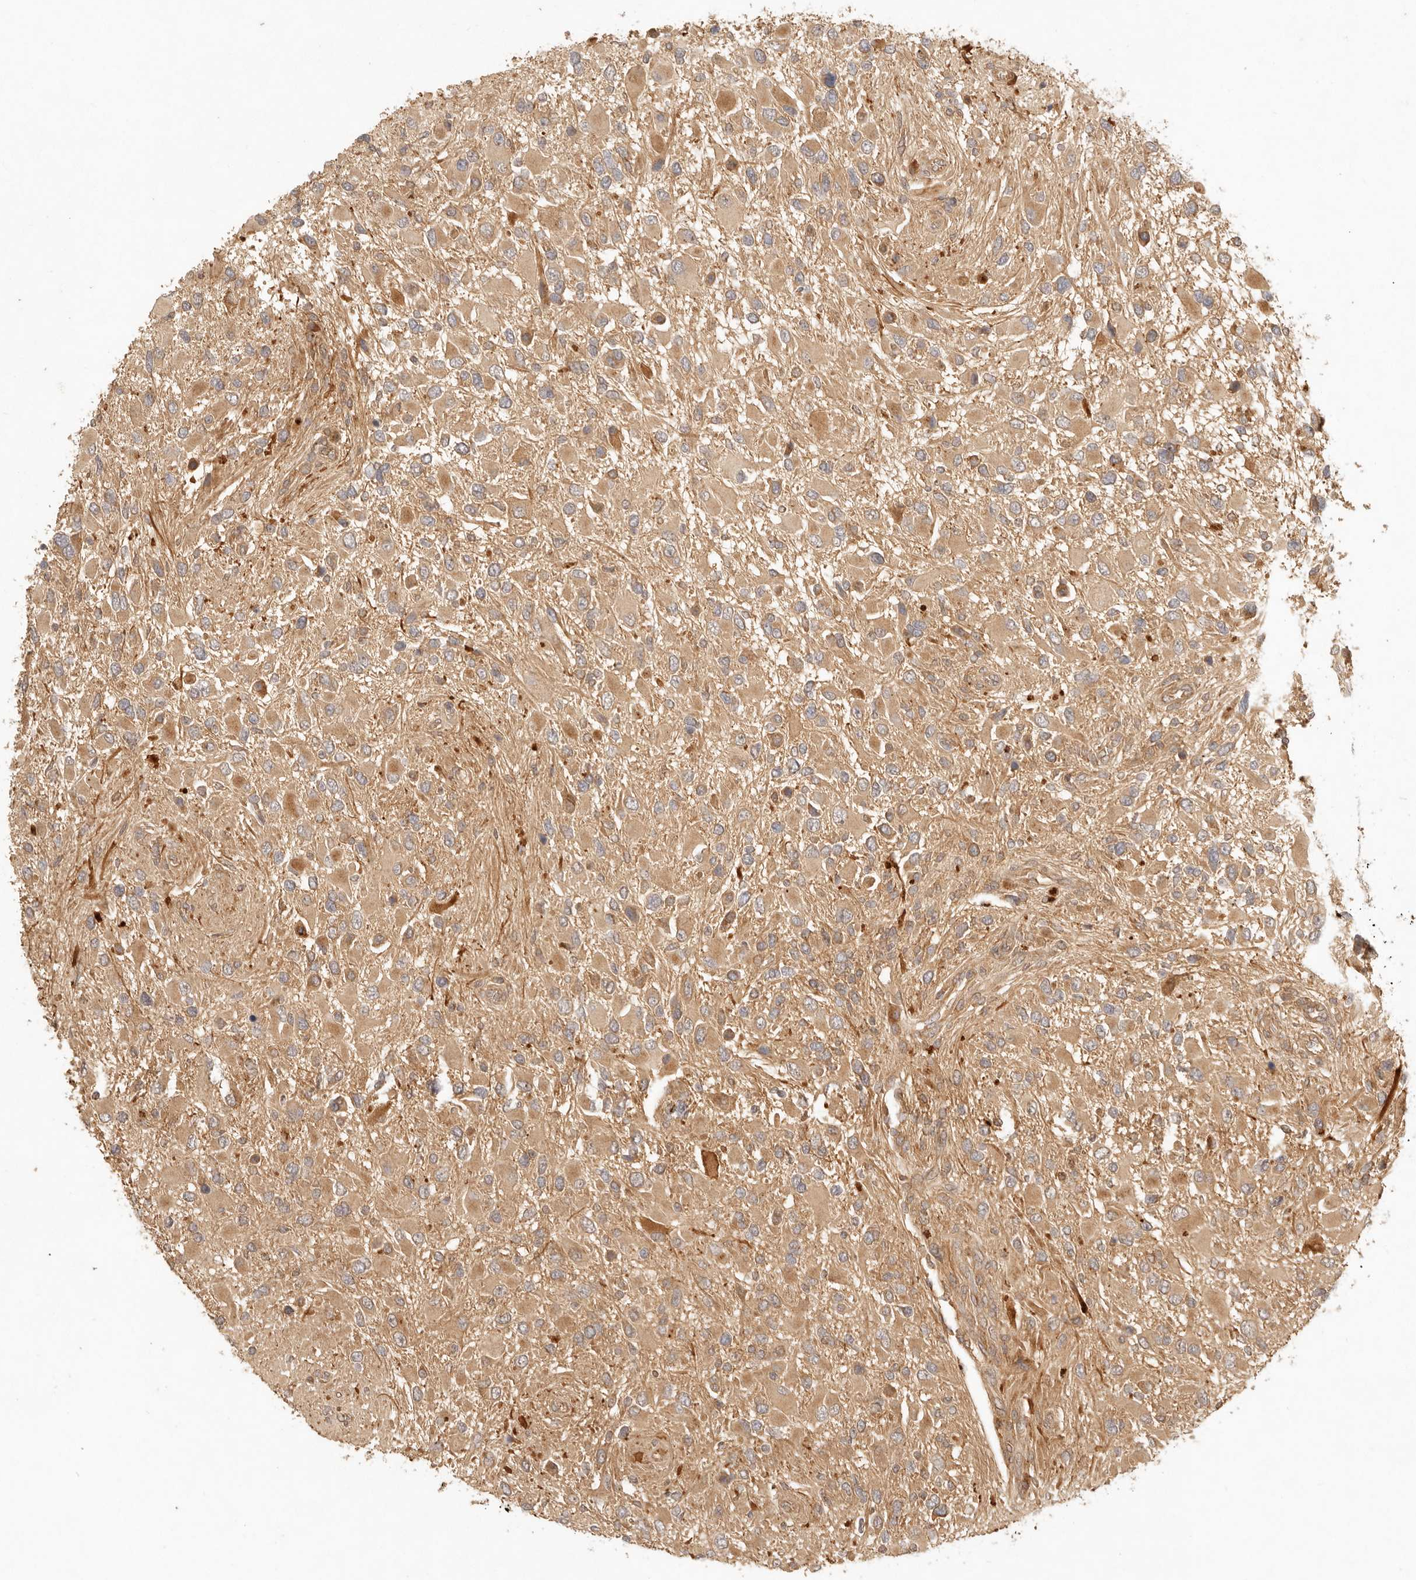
{"staining": {"intensity": "moderate", "quantity": ">75%", "location": "cytoplasmic/membranous"}, "tissue": "glioma", "cell_type": "Tumor cells", "image_type": "cancer", "snomed": [{"axis": "morphology", "description": "Glioma, malignant, High grade"}, {"axis": "topography", "description": "Brain"}], "caption": "Immunohistochemical staining of human glioma exhibits medium levels of moderate cytoplasmic/membranous protein positivity in approximately >75% of tumor cells.", "gene": "ANKRD61", "patient": {"sex": "male", "age": 53}}